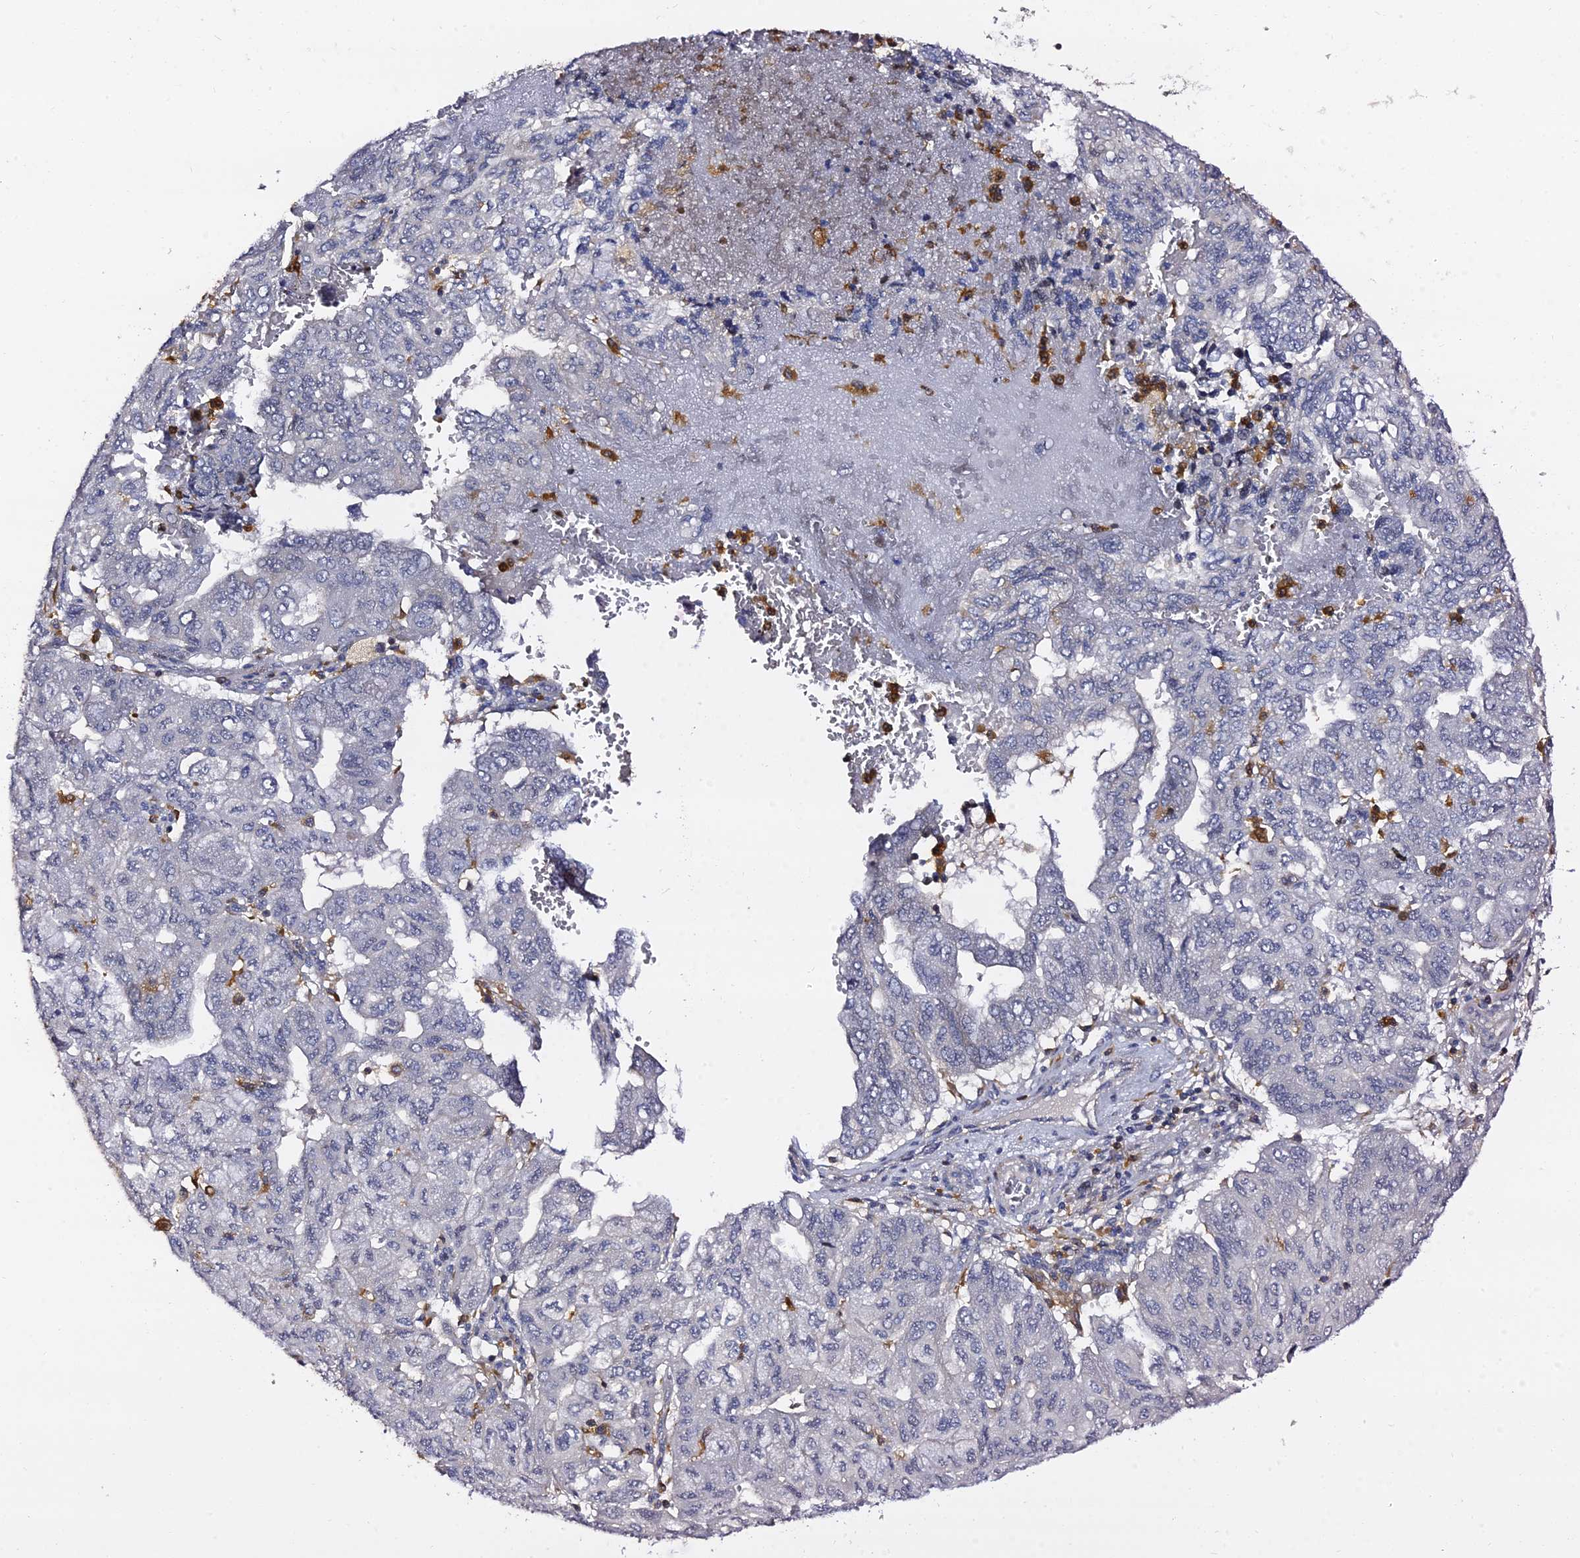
{"staining": {"intensity": "negative", "quantity": "none", "location": "none"}, "tissue": "pancreatic cancer", "cell_type": "Tumor cells", "image_type": "cancer", "snomed": [{"axis": "morphology", "description": "Adenocarcinoma, NOS"}, {"axis": "topography", "description": "Pancreas"}], "caption": "Tumor cells show no significant staining in pancreatic cancer (adenocarcinoma).", "gene": "IL4I1", "patient": {"sex": "male", "age": 51}}